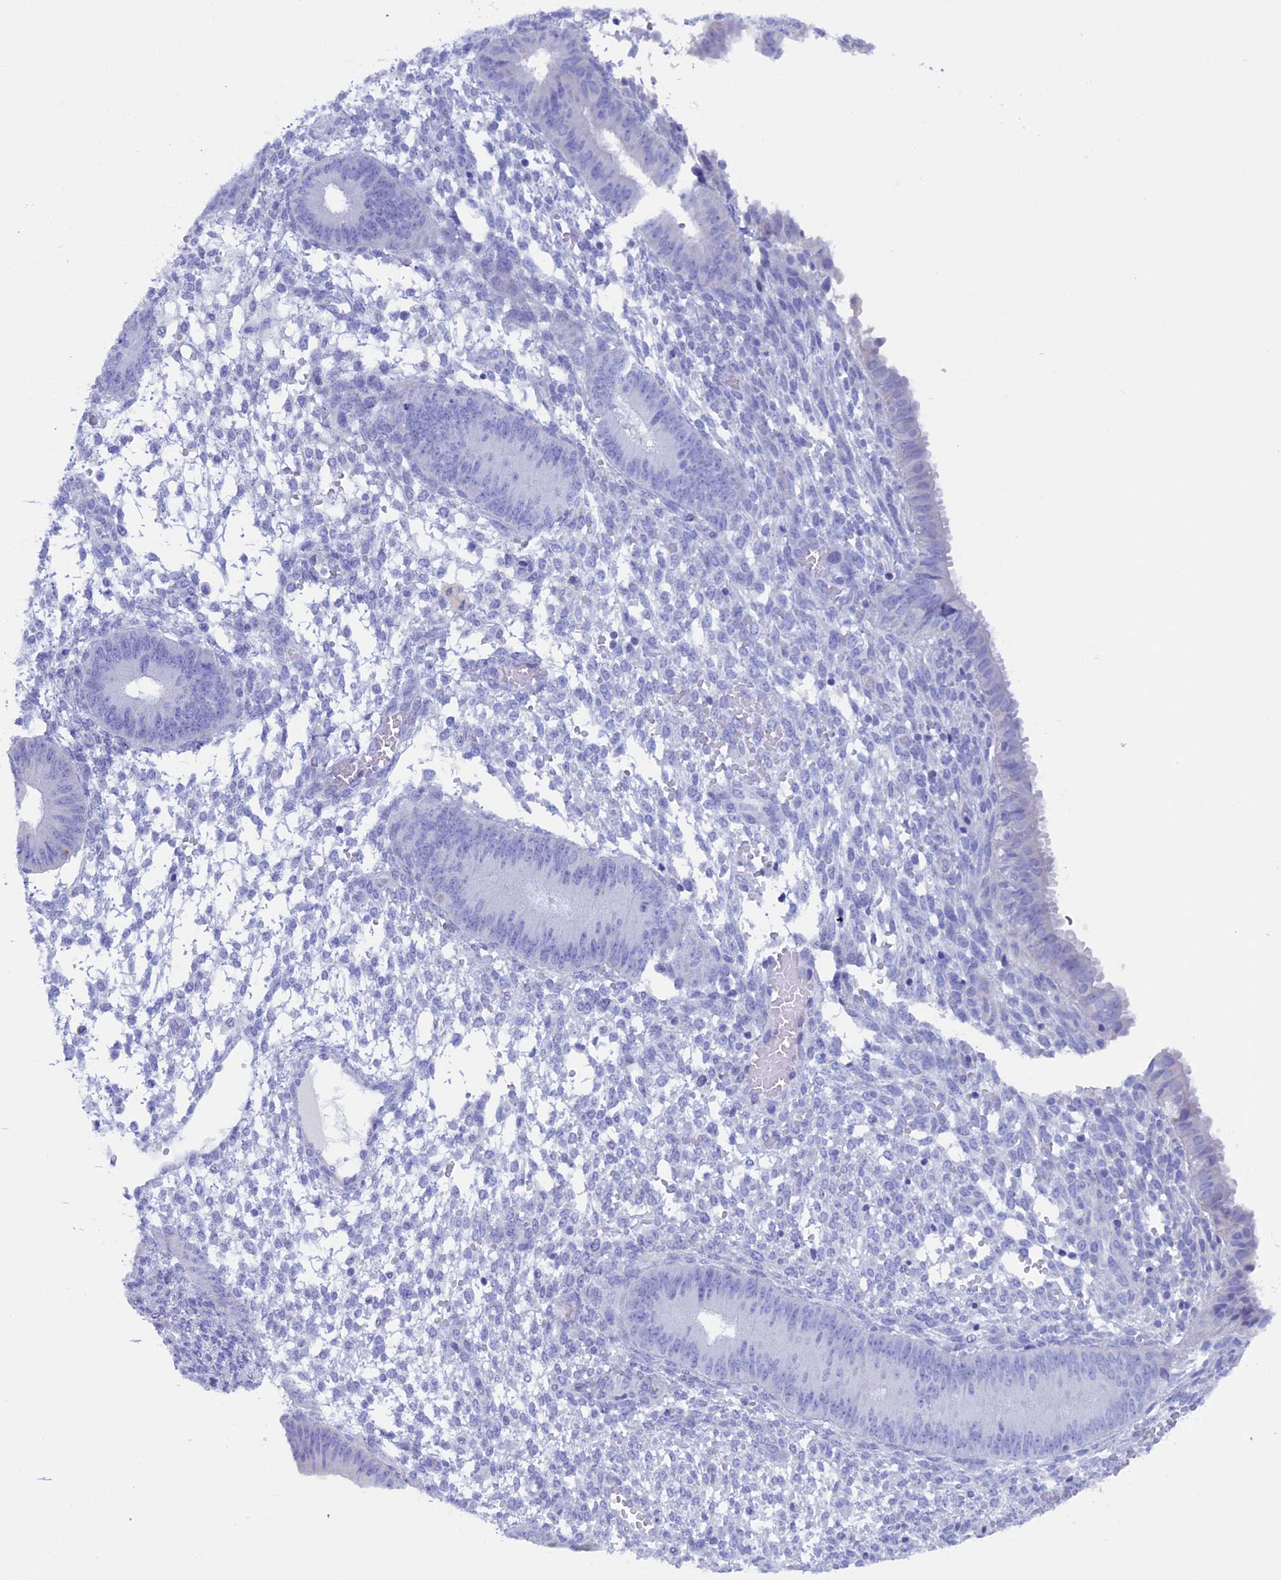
{"staining": {"intensity": "negative", "quantity": "none", "location": "none"}, "tissue": "endometrium", "cell_type": "Cells in endometrial stroma", "image_type": "normal", "snomed": [{"axis": "morphology", "description": "Normal tissue, NOS"}, {"axis": "topography", "description": "Endometrium"}], "caption": "IHC photomicrograph of benign endometrium: endometrium stained with DAB exhibits no significant protein positivity in cells in endometrial stroma. (DAB immunohistochemistry (IHC), high magnification).", "gene": "ZNF563", "patient": {"sex": "female", "age": 49}}